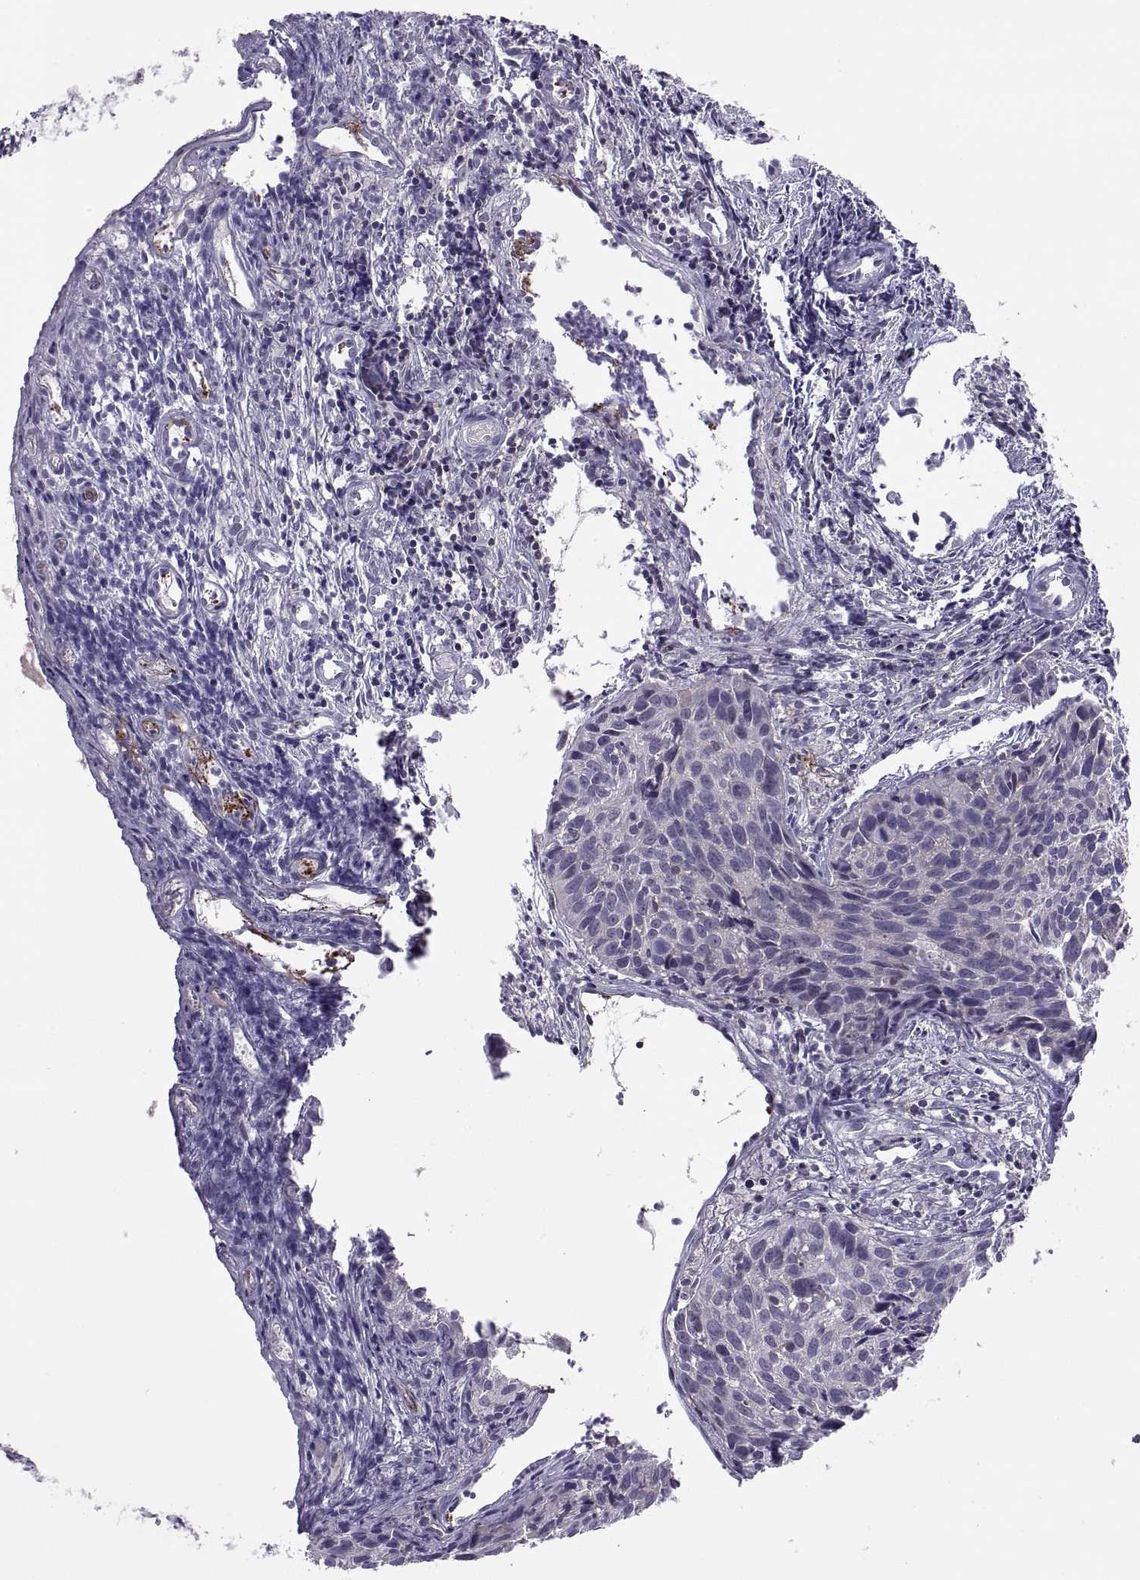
{"staining": {"intensity": "negative", "quantity": "none", "location": "none"}, "tissue": "cervical cancer", "cell_type": "Tumor cells", "image_type": "cancer", "snomed": [{"axis": "morphology", "description": "Squamous cell carcinoma, NOS"}, {"axis": "topography", "description": "Cervix"}], "caption": "Protein analysis of squamous cell carcinoma (cervical) exhibits no significant expression in tumor cells.", "gene": "TTC21A", "patient": {"sex": "female", "age": 30}}